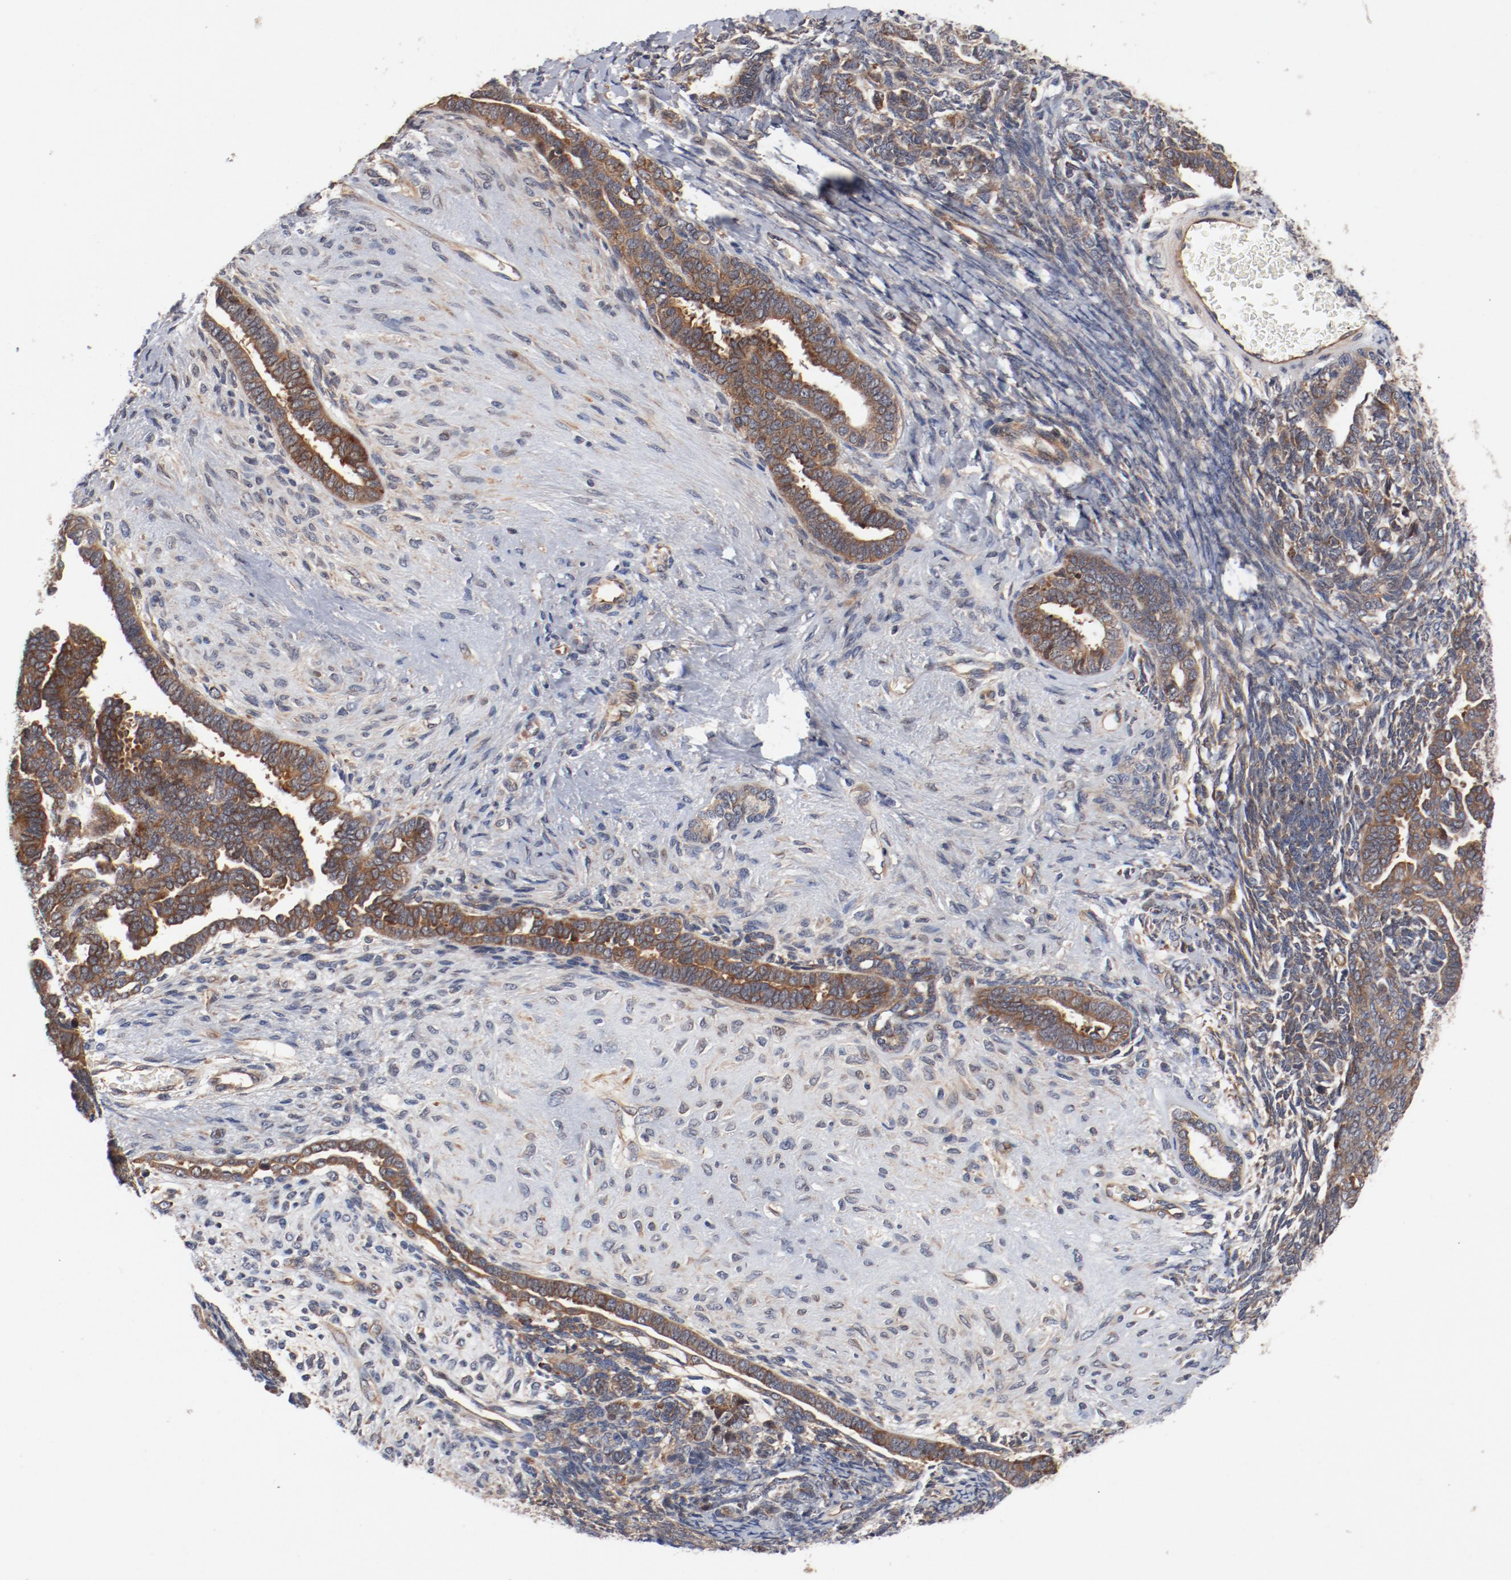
{"staining": {"intensity": "moderate", "quantity": ">75%", "location": "cytoplasmic/membranous"}, "tissue": "endometrial cancer", "cell_type": "Tumor cells", "image_type": "cancer", "snomed": [{"axis": "morphology", "description": "Neoplasm, malignant, NOS"}, {"axis": "topography", "description": "Endometrium"}], "caption": "The histopathology image displays staining of endometrial cancer (malignant neoplasm), revealing moderate cytoplasmic/membranous protein staining (brown color) within tumor cells.", "gene": "PITPNM2", "patient": {"sex": "female", "age": 74}}